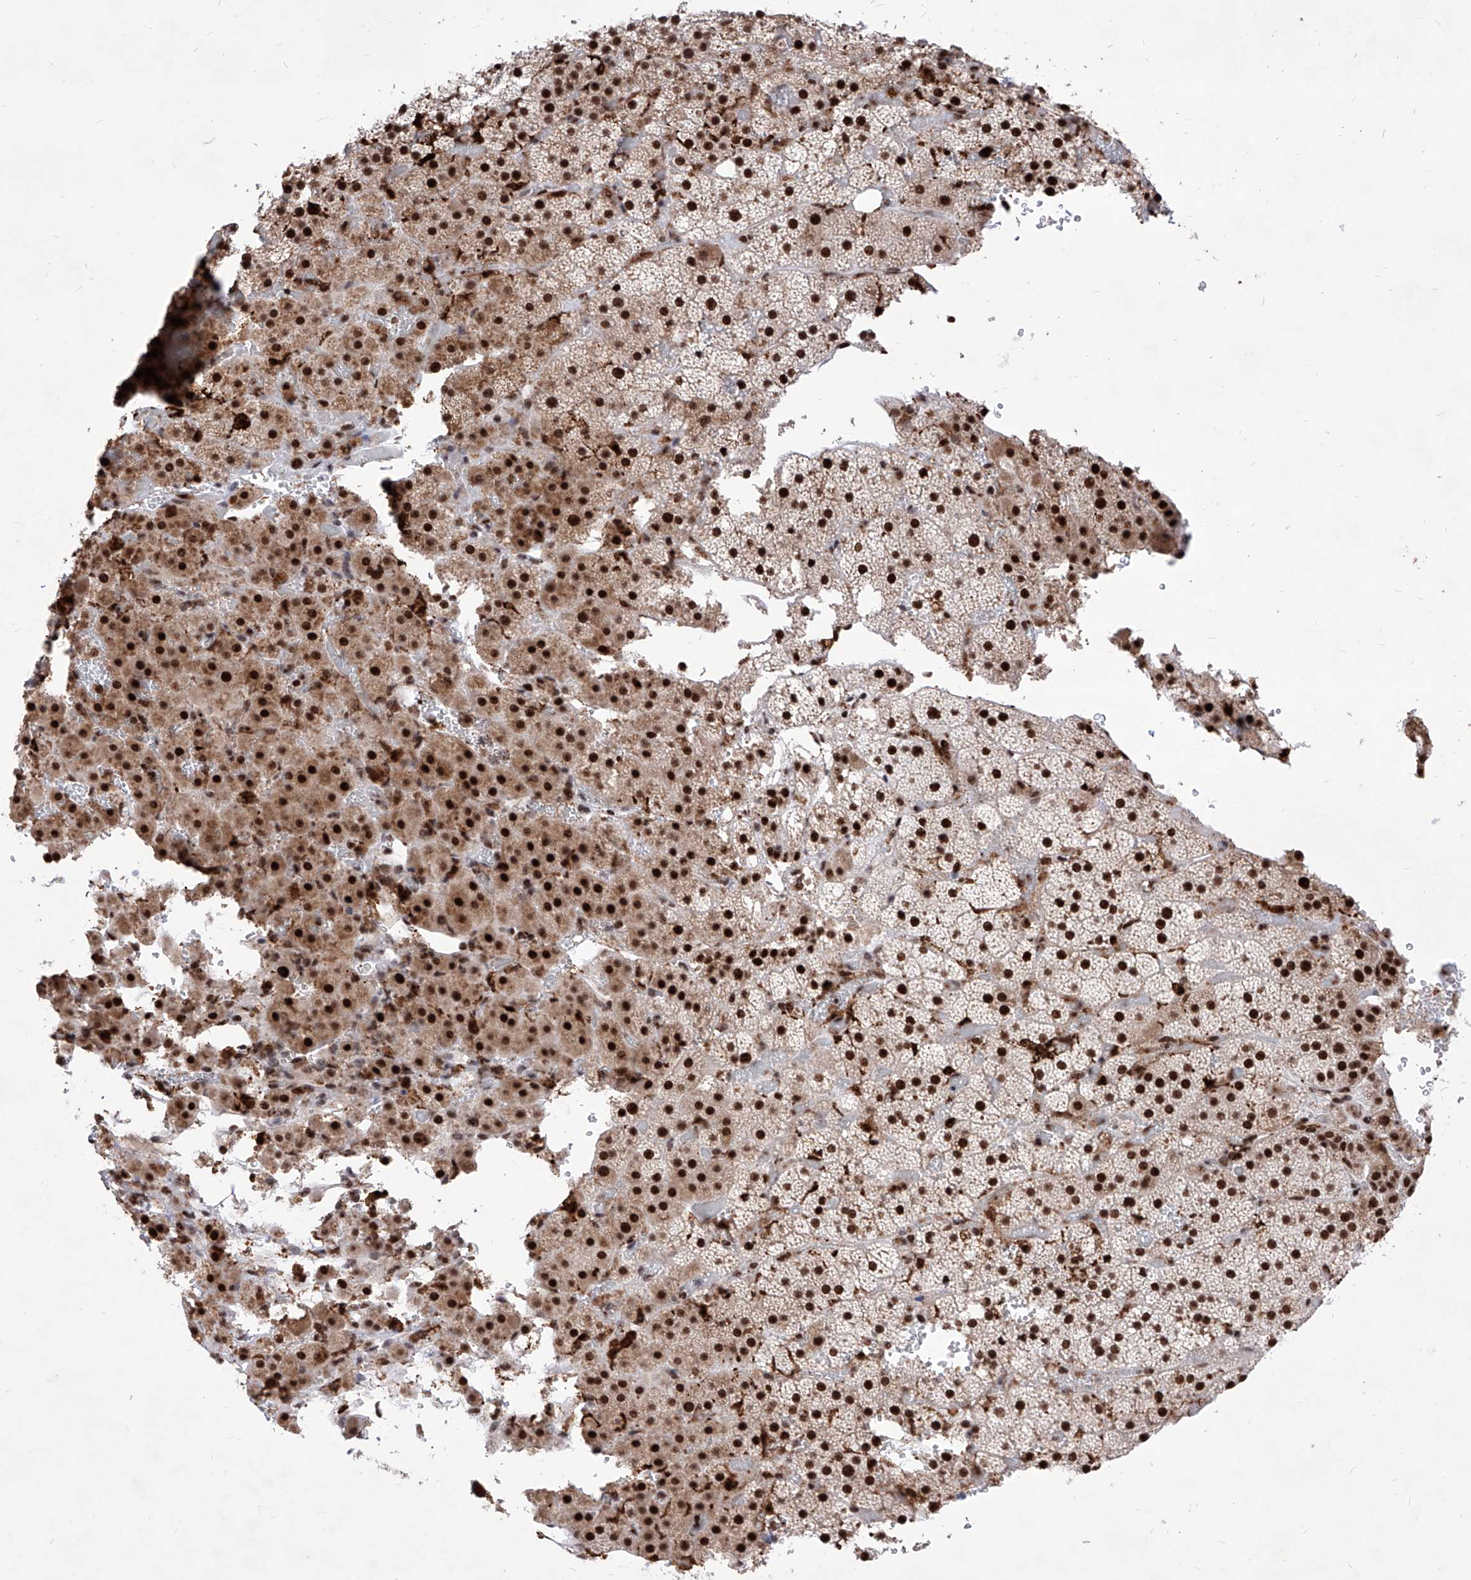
{"staining": {"intensity": "strong", "quantity": ">75%", "location": "nuclear"}, "tissue": "adrenal gland", "cell_type": "Glandular cells", "image_type": "normal", "snomed": [{"axis": "morphology", "description": "Normal tissue, NOS"}, {"axis": "topography", "description": "Adrenal gland"}], "caption": "Glandular cells show high levels of strong nuclear staining in approximately >75% of cells in benign human adrenal gland. The protein of interest is shown in brown color, while the nuclei are stained blue.", "gene": "PHF5A", "patient": {"sex": "female", "age": 59}}